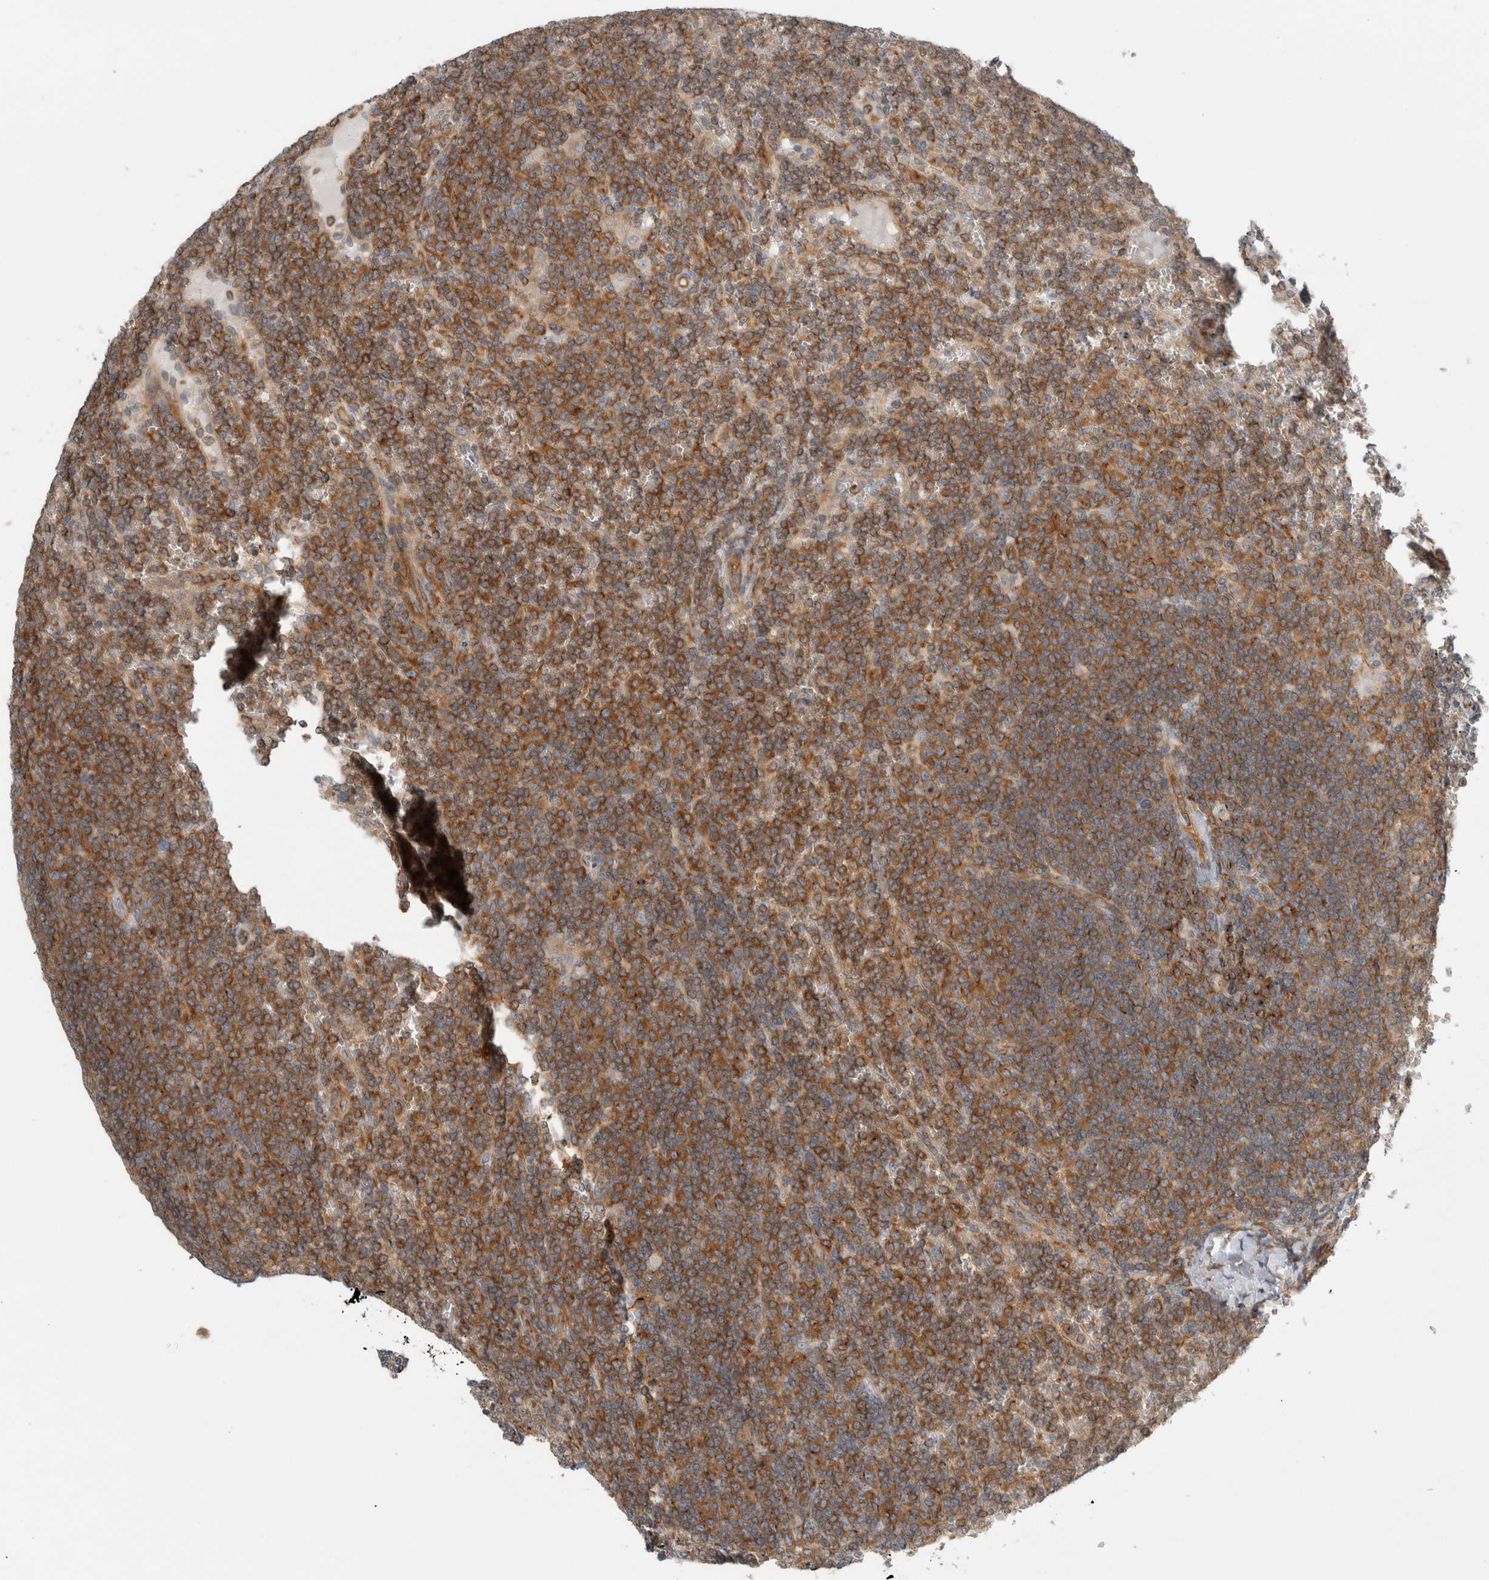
{"staining": {"intensity": "moderate", "quantity": ">75%", "location": "cytoplasmic/membranous"}, "tissue": "lymphoma", "cell_type": "Tumor cells", "image_type": "cancer", "snomed": [{"axis": "morphology", "description": "Malignant lymphoma, non-Hodgkin's type, Low grade"}, {"axis": "topography", "description": "Spleen"}], "caption": "A photomicrograph showing moderate cytoplasmic/membranous expression in about >75% of tumor cells in malignant lymphoma, non-Hodgkin's type (low-grade), as visualized by brown immunohistochemical staining.", "gene": "PEX6", "patient": {"sex": "female", "age": 19}}